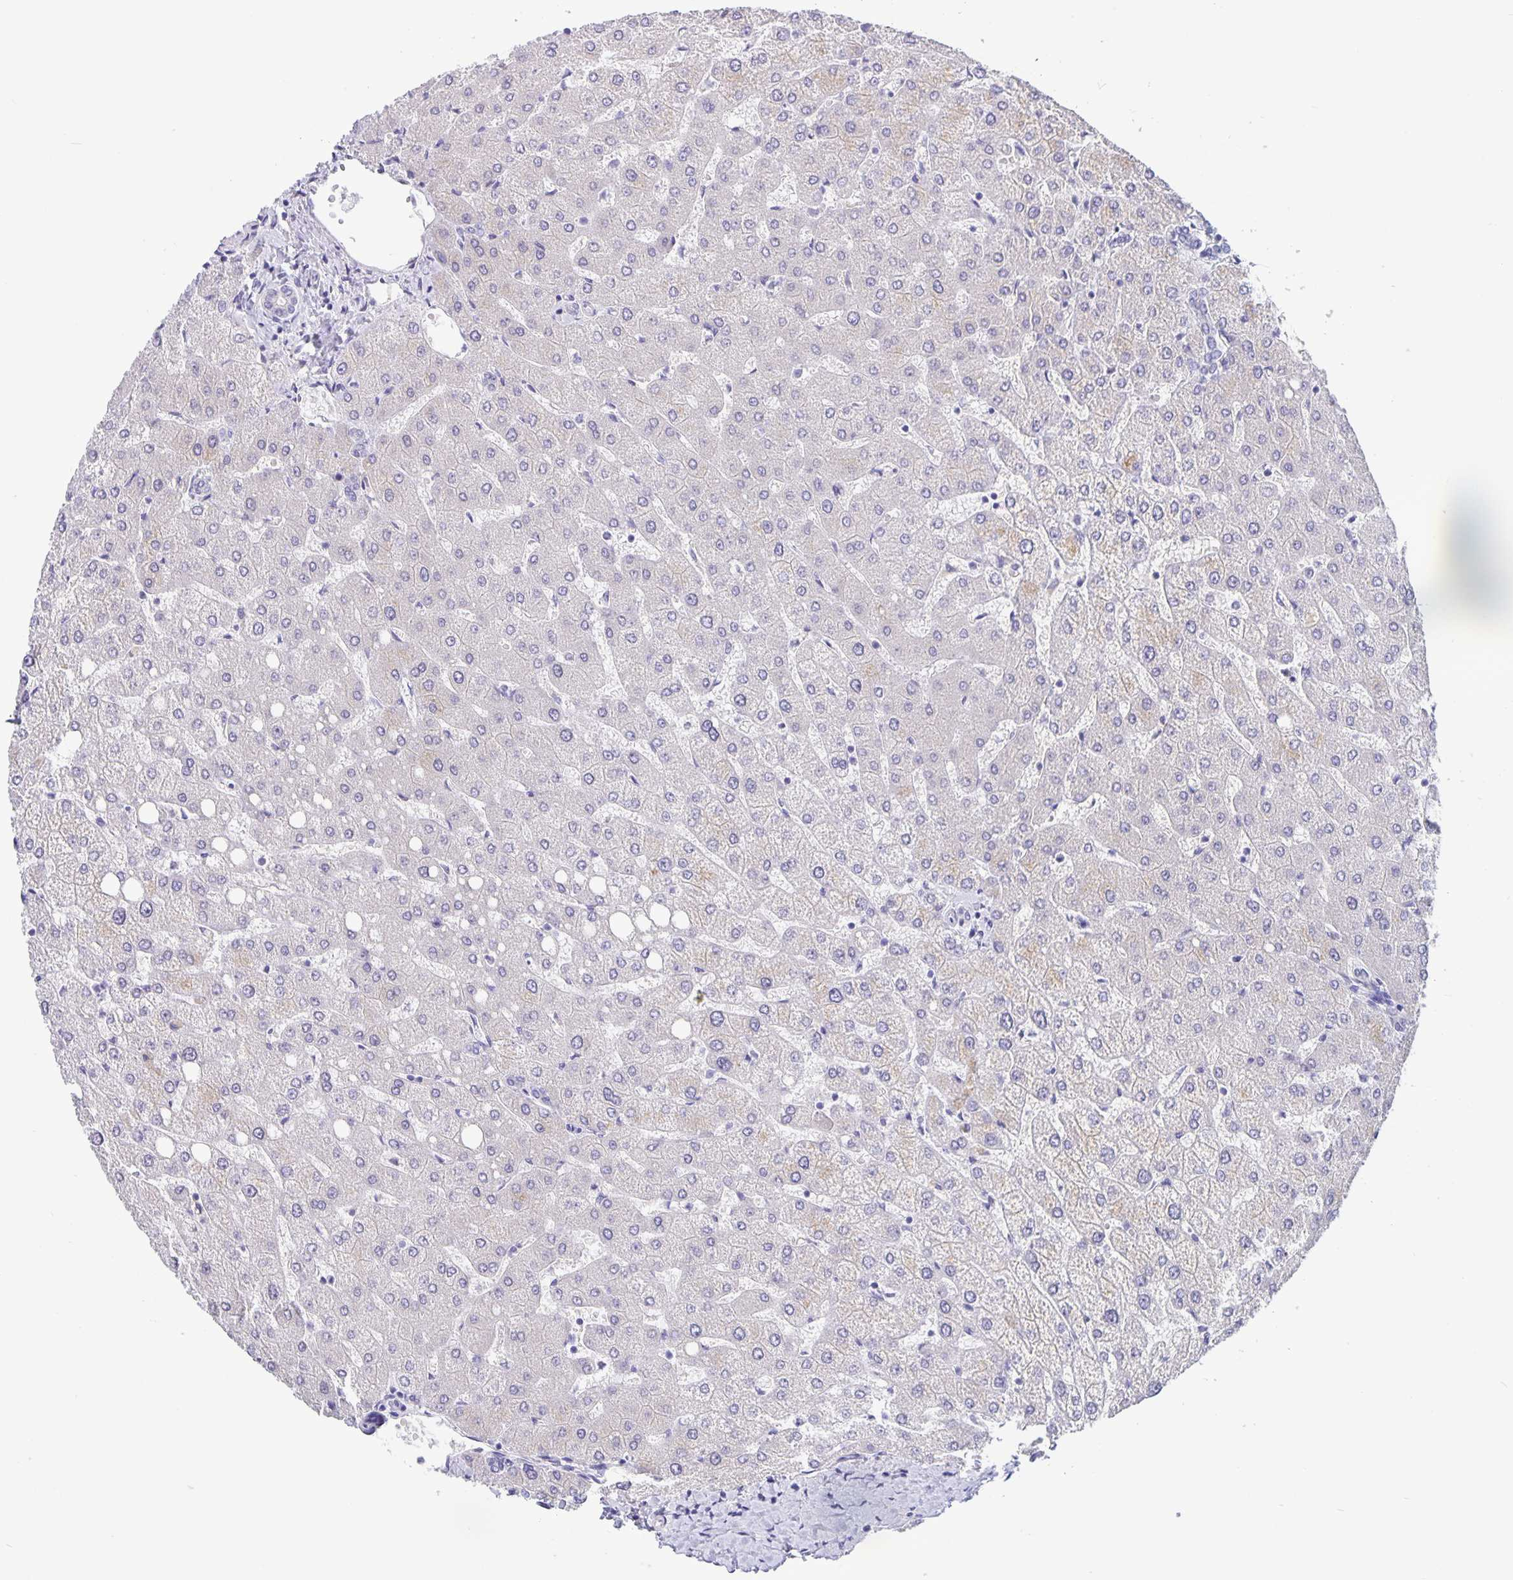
{"staining": {"intensity": "negative", "quantity": "none", "location": "none"}, "tissue": "liver", "cell_type": "Cholangiocytes", "image_type": "normal", "snomed": [{"axis": "morphology", "description": "Normal tissue, NOS"}, {"axis": "topography", "description": "Liver"}], "caption": "DAB (3,3'-diaminobenzidine) immunohistochemical staining of benign human liver shows no significant positivity in cholangiocytes.", "gene": "ERMN", "patient": {"sex": "female", "age": 54}}